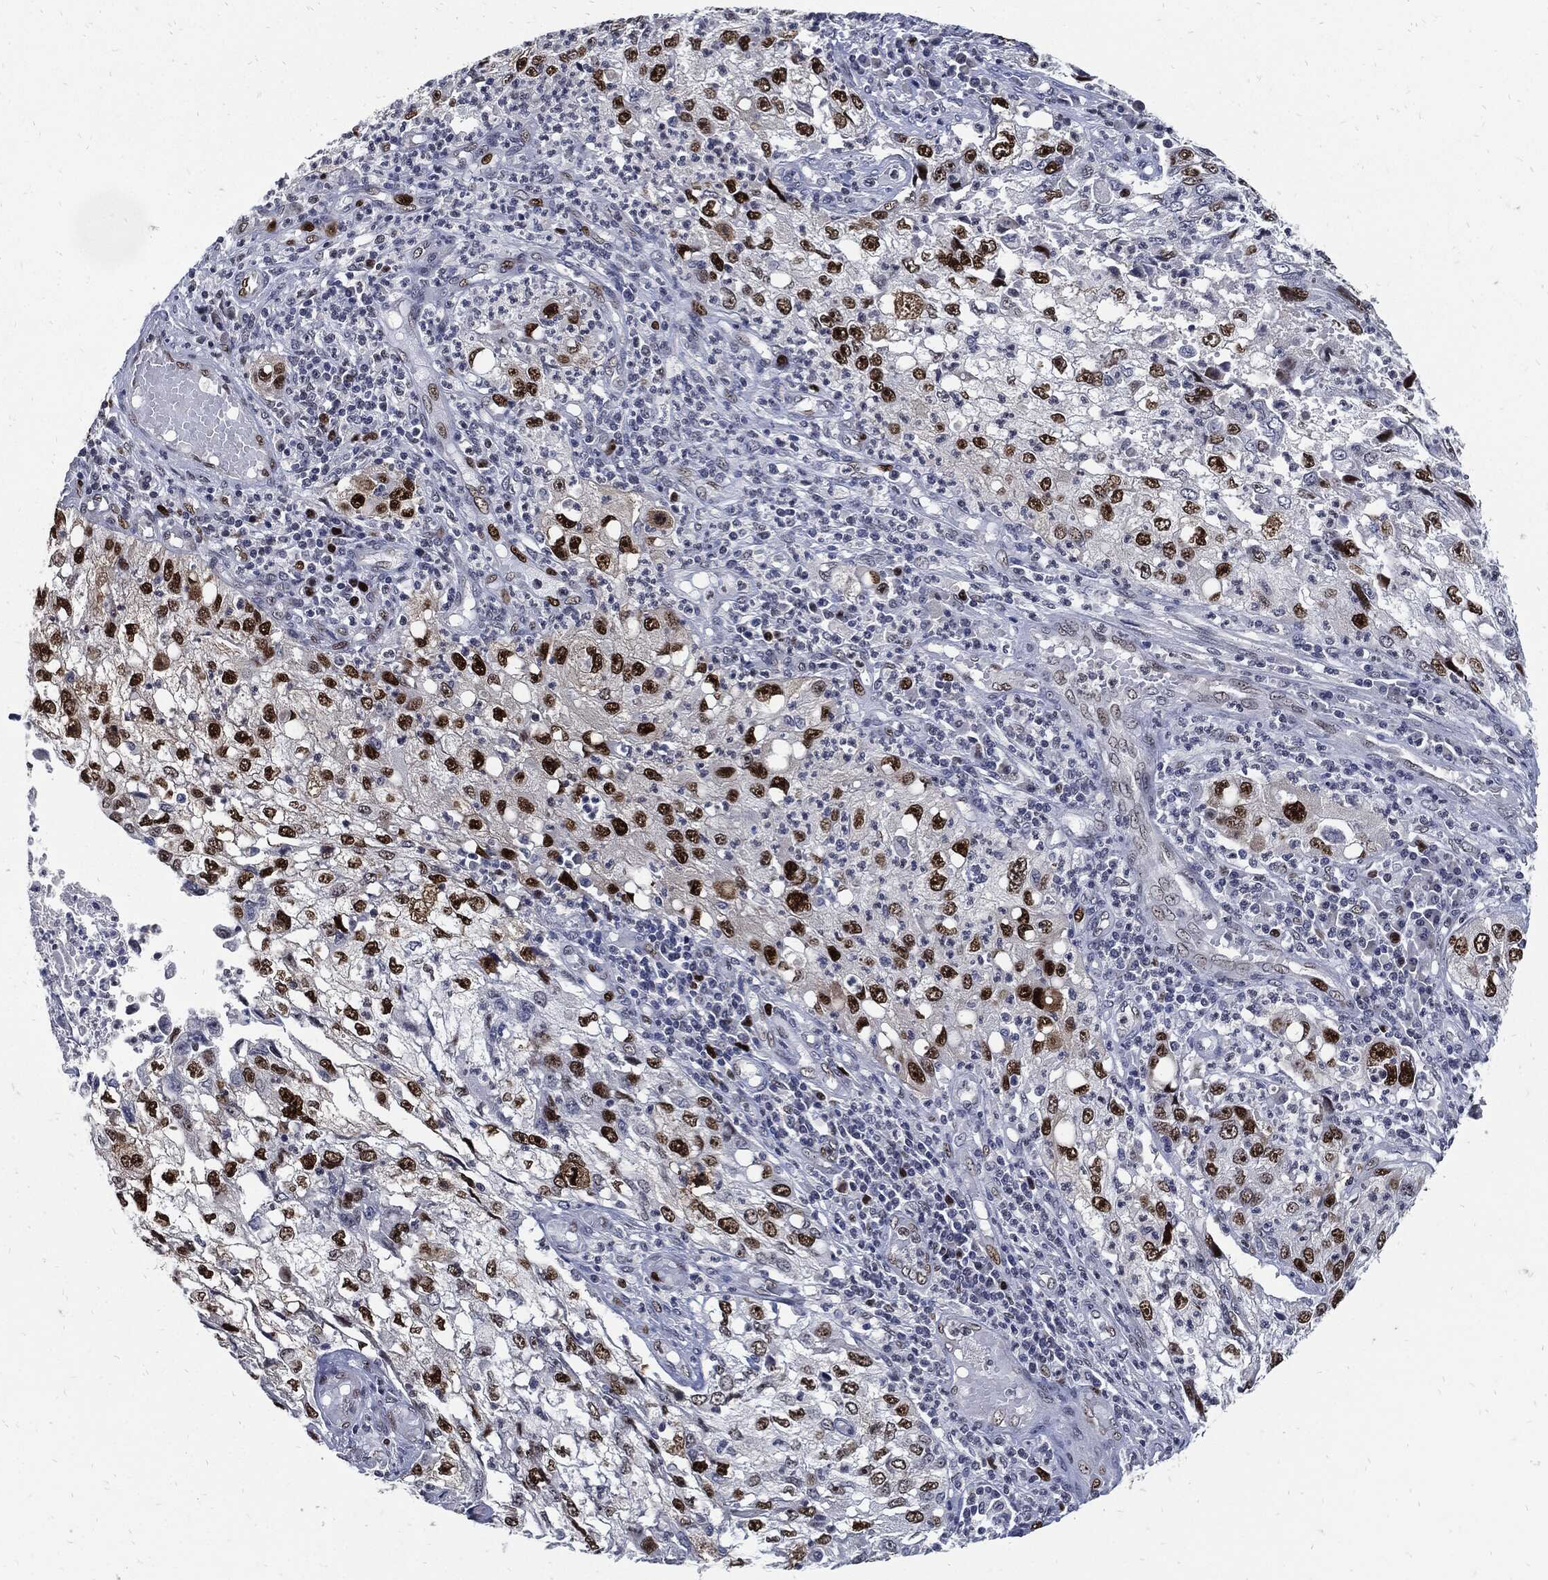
{"staining": {"intensity": "strong", "quantity": "25%-75%", "location": "nuclear"}, "tissue": "cervical cancer", "cell_type": "Tumor cells", "image_type": "cancer", "snomed": [{"axis": "morphology", "description": "Squamous cell carcinoma, NOS"}, {"axis": "topography", "description": "Cervix"}], "caption": "A high amount of strong nuclear positivity is identified in about 25%-75% of tumor cells in cervical squamous cell carcinoma tissue.", "gene": "NBN", "patient": {"sex": "female", "age": 36}}